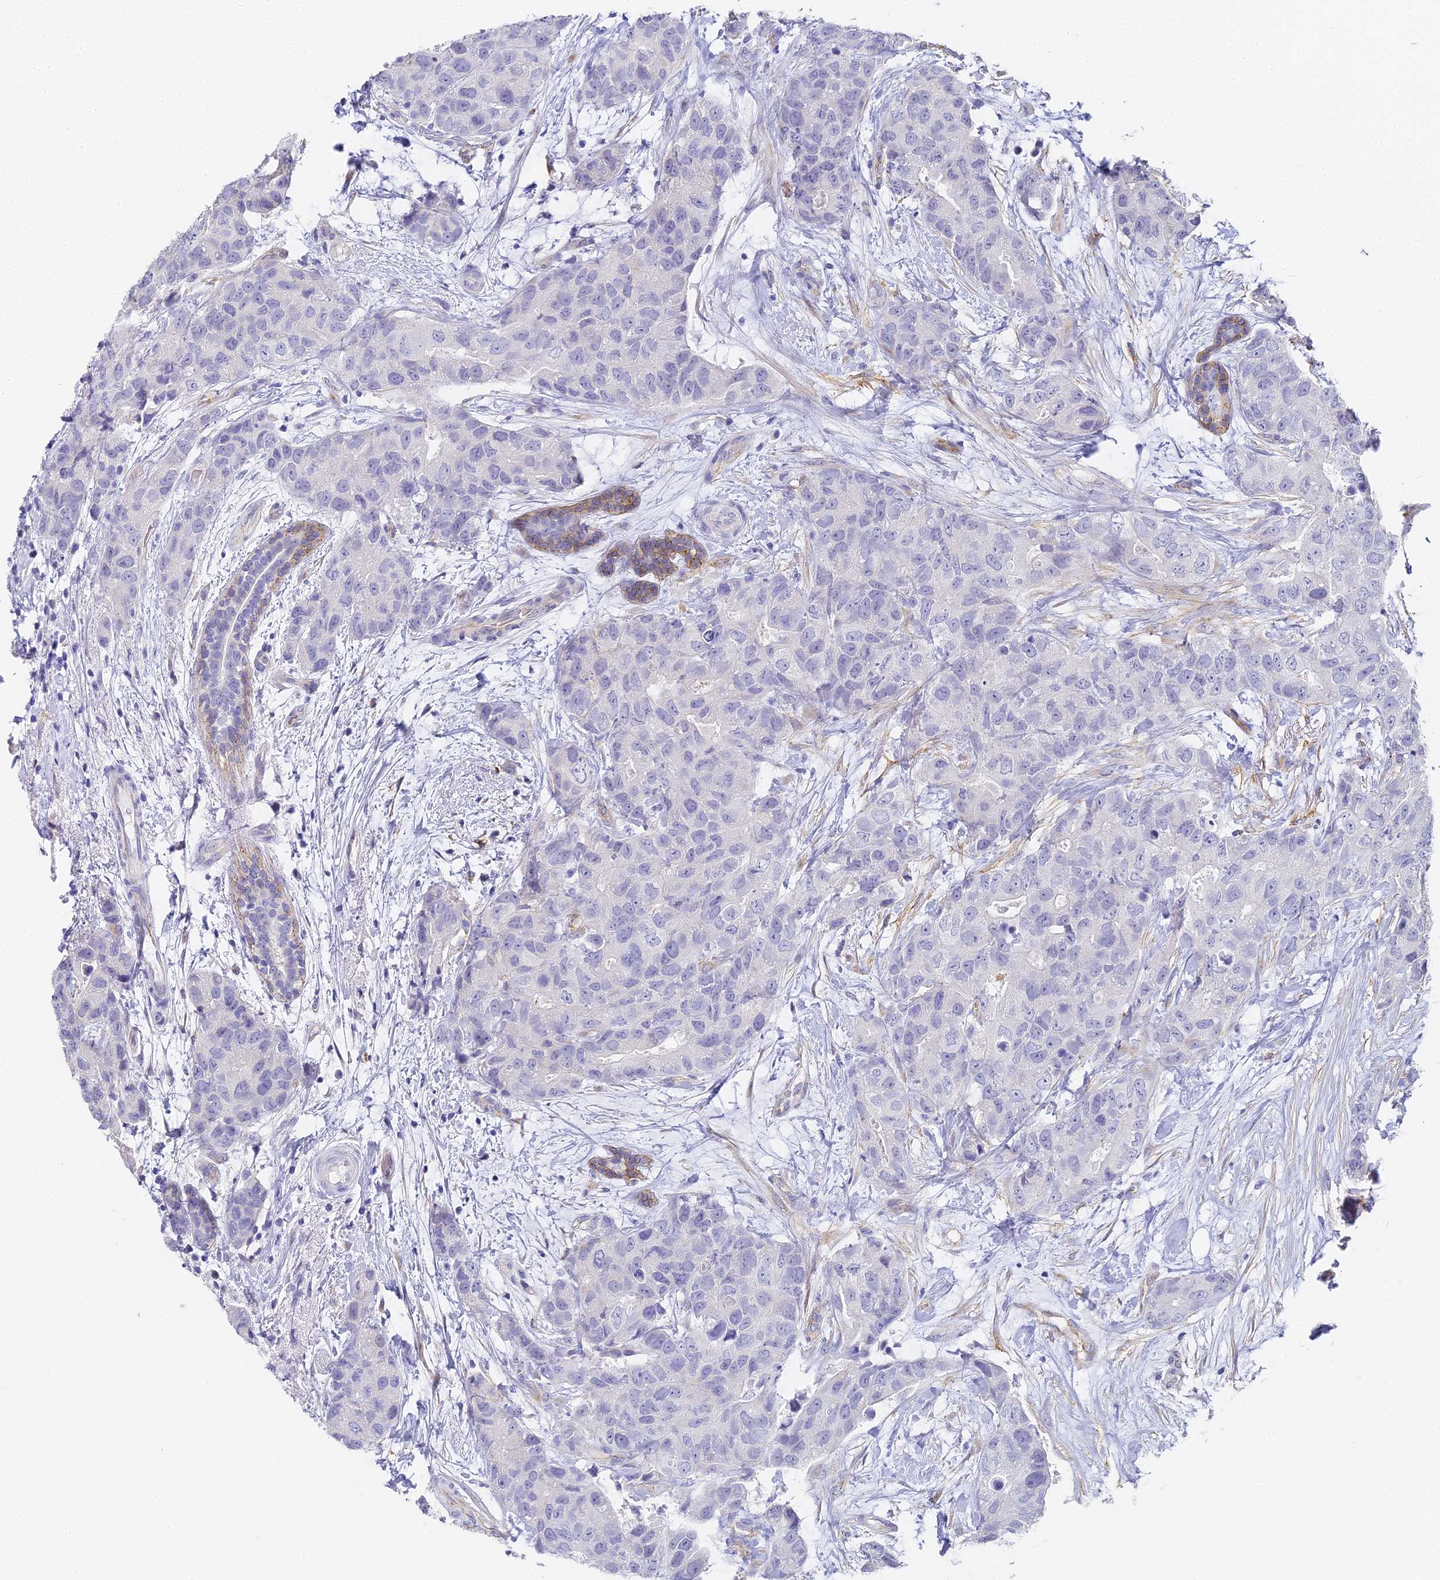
{"staining": {"intensity": "negative", "quantity": "none", "location": "none"}, "tissue": "breast cancer", "cell_type": "Tumor cells", "image_type": "cancer", "snomed": [{"axis": "morphology", "description": "Duct carcinoma"}, {"axis": "topography", "description": "Breast"}], "caption": "Human breast invasive ductal carcinoma stained for a protein using IHC exhibits no staining in tumor cells.", "gene": "GJA1", "patient": {"sex": "female", "age": 62}}